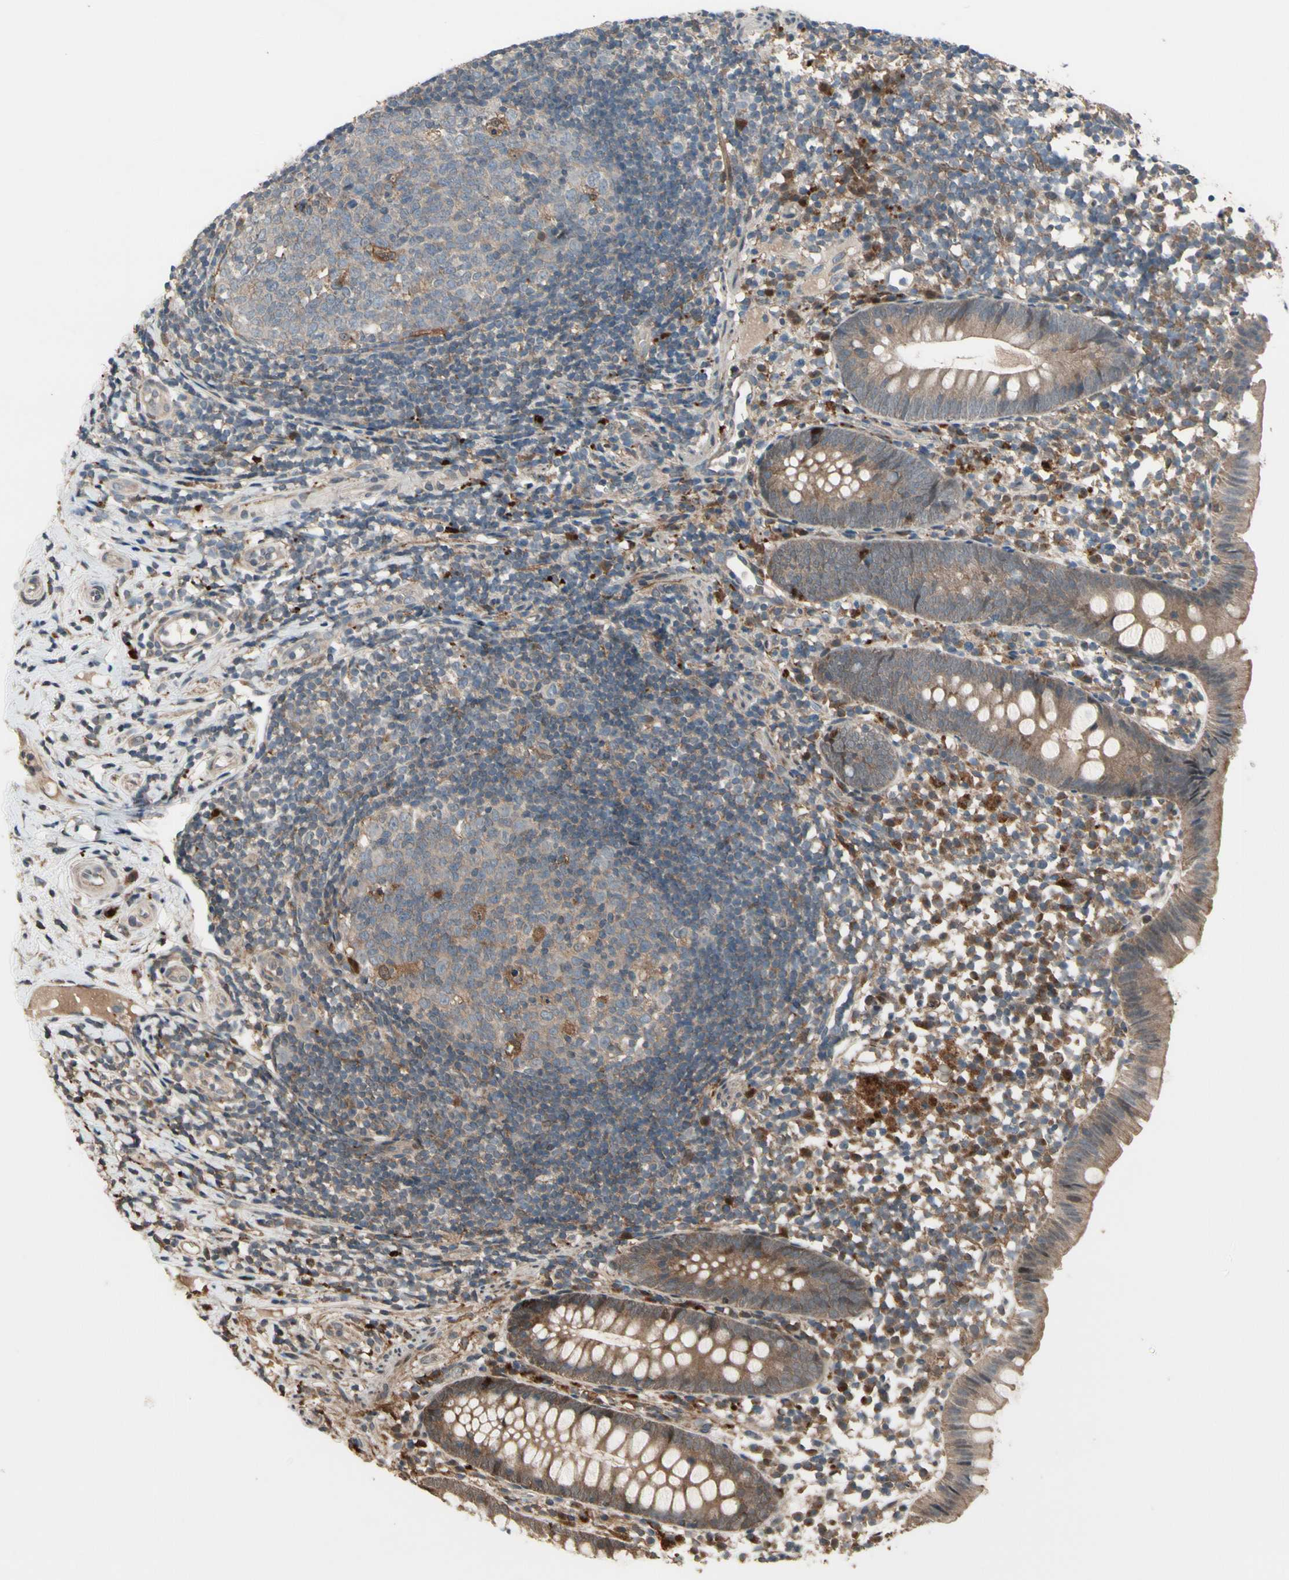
{"staining": {"intensity": "weak", "quantity": ">75%", "location": "cytoplasmic/membranous"}, "tissue": "appendix", "cell_type": "Glandular cells", "image_type": "normal", "snomed": [{"axis": "morphology", "description": "Normal tissue, NOS"}, {"axis": "topography", "description": "Appendix"}], "caption": "IHC image of unremarkable appendix stained for a protein (brown), which exhibits low levels of weak cytoplasmic/membranous expression in about >75% of glandular cells.", "gene": "CSF1R", "patient": {"sex": "female", "age": 20}}